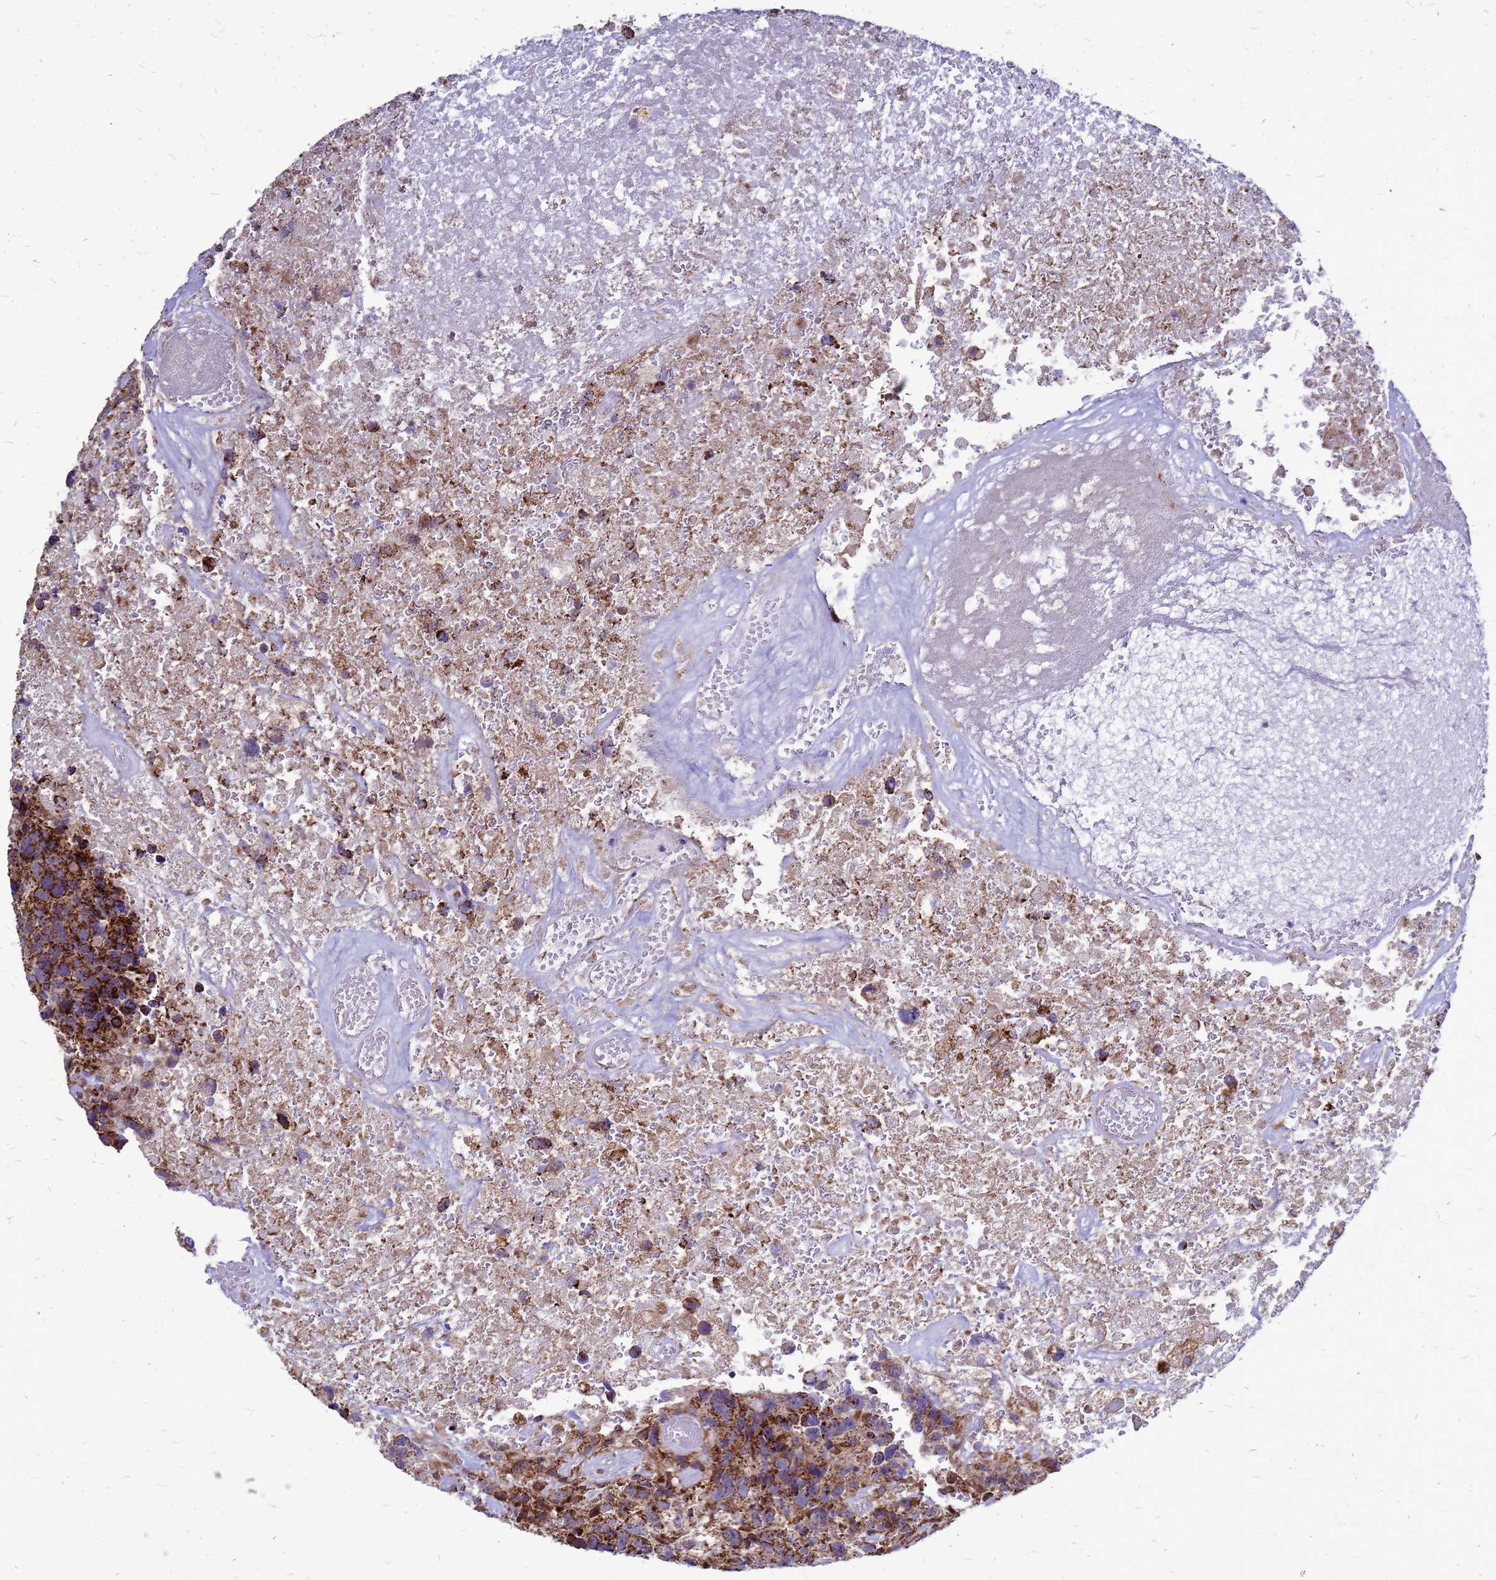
{"staining": {"intensity": "strong", "quantity": "25%-75%", "location": "cytoplasmic/membranous"}, "tissue": "glioma", "cell_type": "Tumor cells", "image_type": "cancer", "snomed": [{"axis": "morphology", "description": "Glioma, malignant, High grade"}, {"axis": "topography", "description": "Brain"}], "caption": "Malignant high-grade glioma was stained to show a protein in brown. There is high levels of strong cytoplasmic/membranous positivity in approximately 25%-75% of tumor cells.", "gene": "FSTL4", "patient": {"sex": "male", "age": 69}}